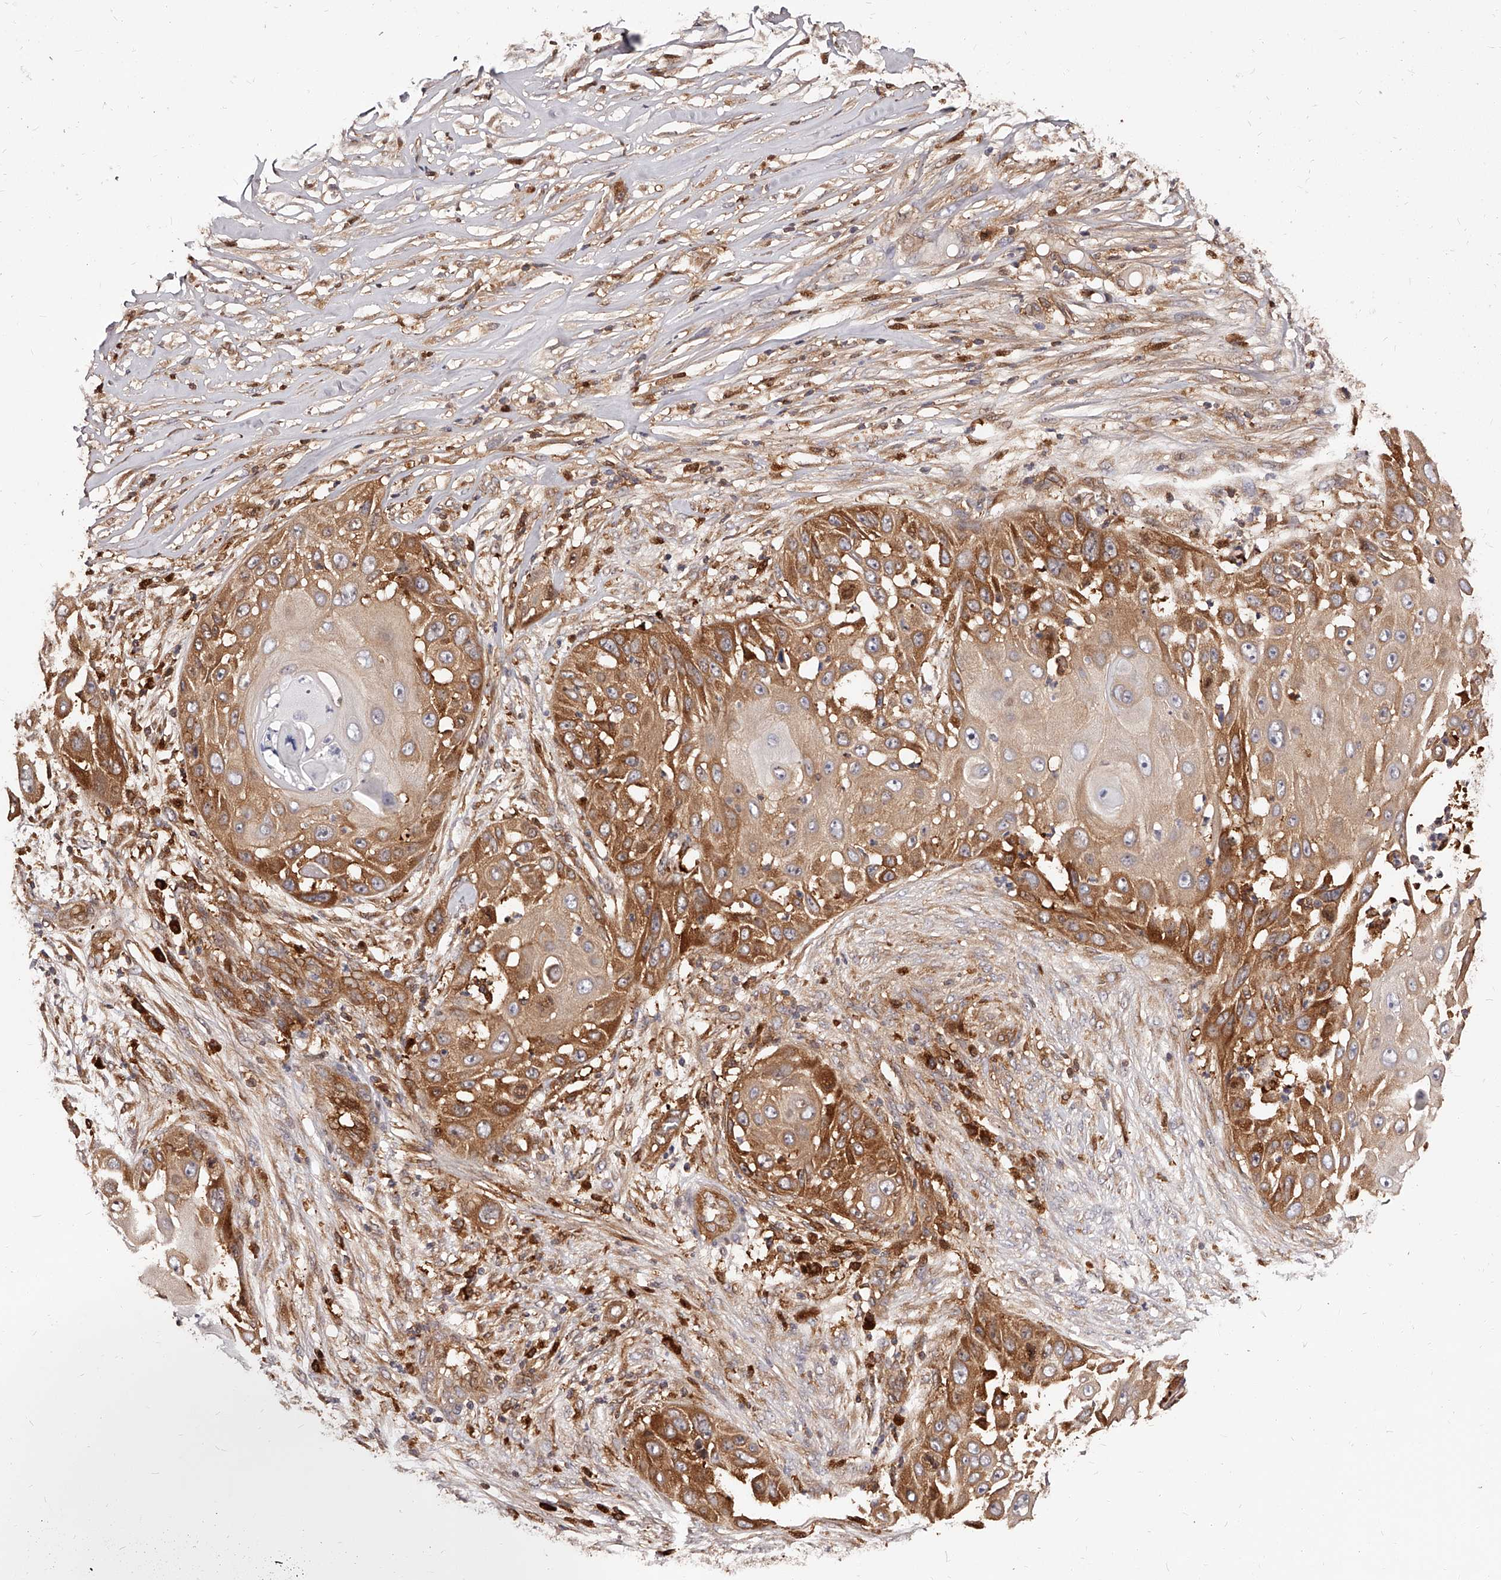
{"staining": {"intensity": "moderate", "quantity": ">75%", "location": "cytoplasmic/membranous"}, "tissue": "skin cancer", "cell_type": "Tumor cells", "image_type": "cancer", "snomed": [{"axis": "morphology", "description": "Squamous cell carcinoma, NOS"}, {"axis": "topography", "description": "Skin"}], "caption": "Squamous cell carcinoma (skin) was stained to show a protein in brown. There is medium levels of moderate cytoplasmic/membranous positivity in approximately >75% of tumor cells.", "gene": "LAP3", "patient": {"sex": "female", "age": 44}}